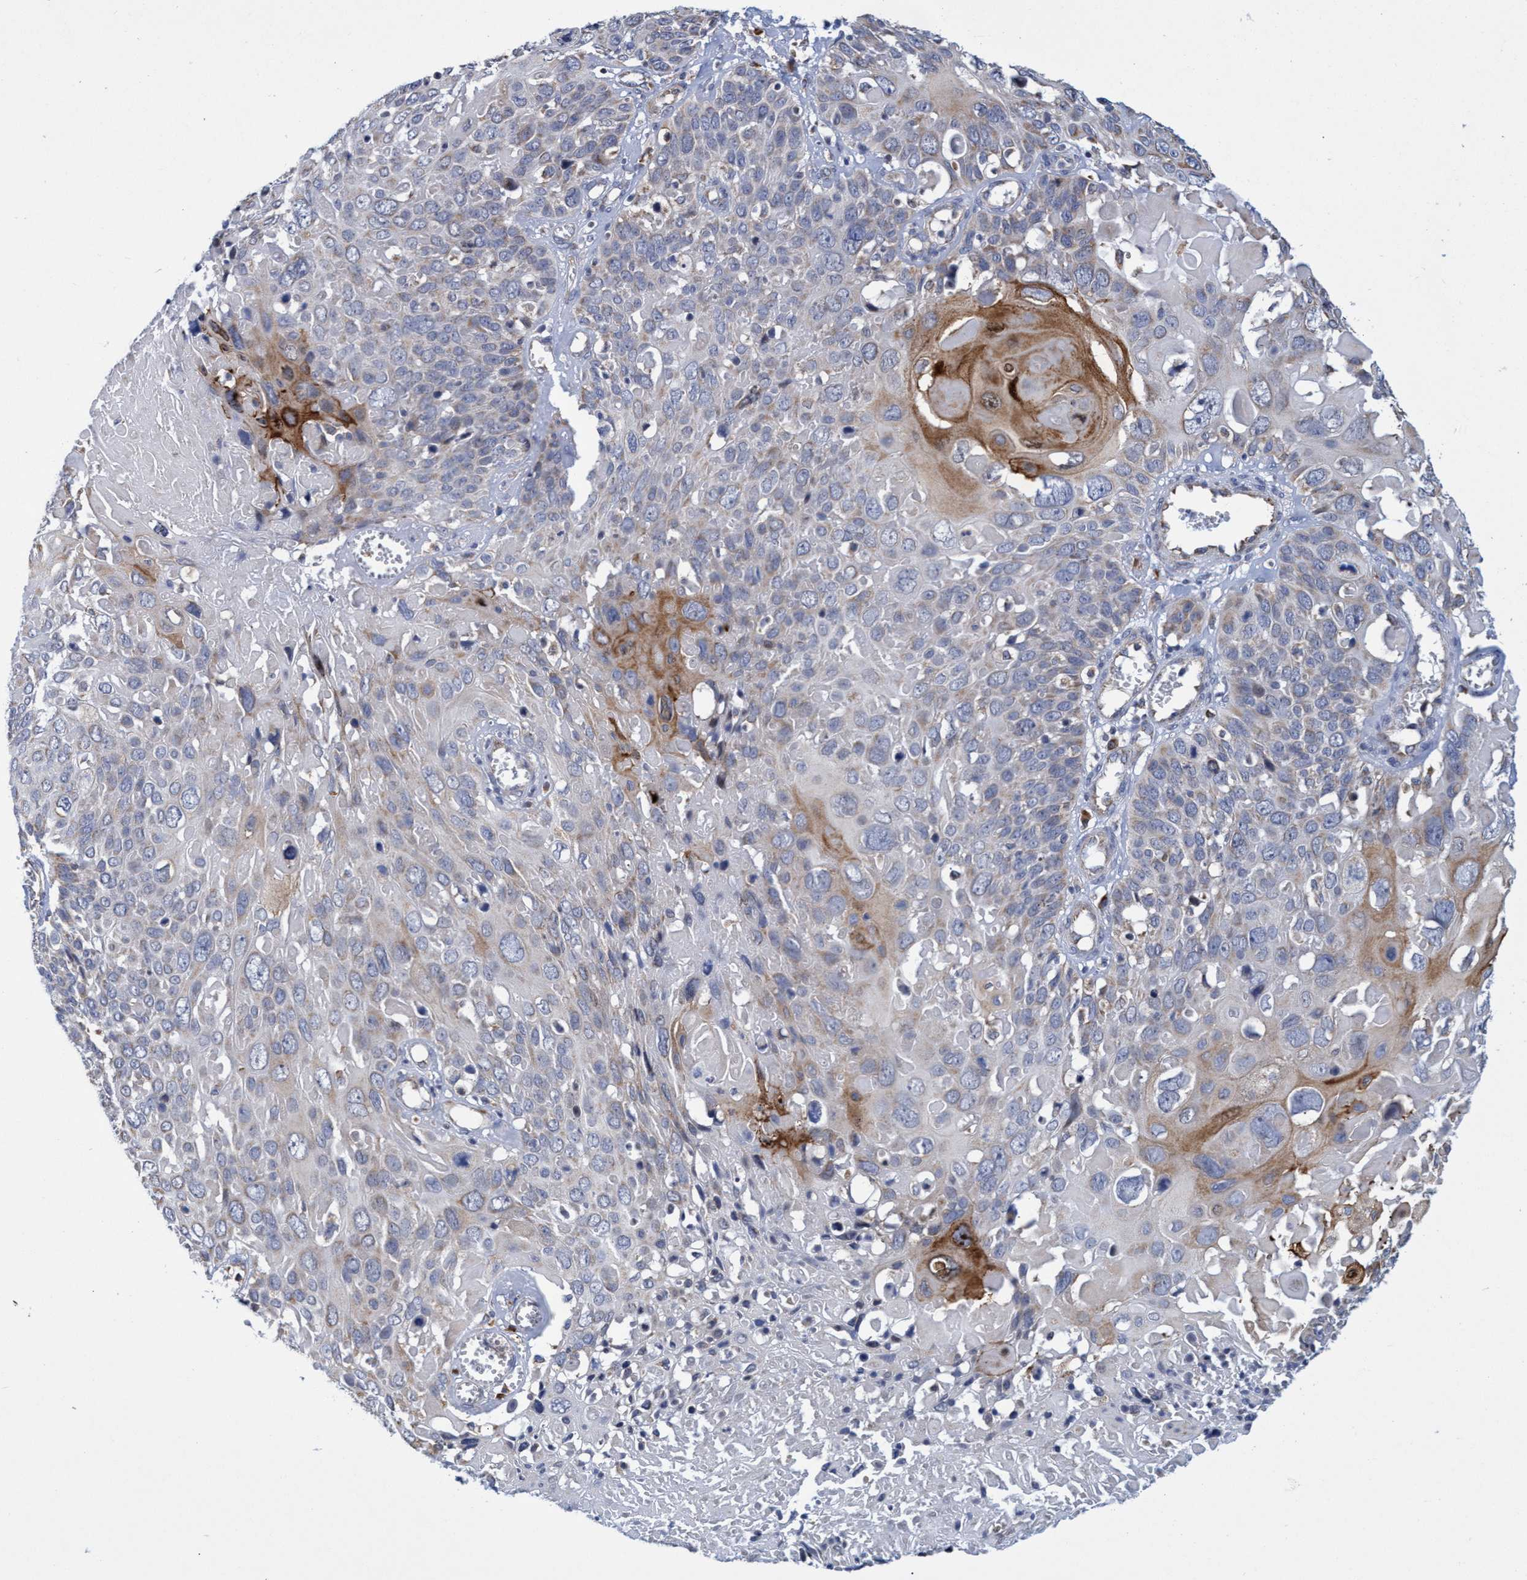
{"staining": {"intensity": "moderate", "quantity": "<25%", "location": "cytoplasmic/membranous"}, "tissue": "cervical cancer", "cell_type": "Tumor cells", "image_type": "cancer", "snomed": [{"axis": "morphology", "description": "Squamous cell carcinoma, NOS"}, {"axis": "topography", "description": "Cervix"}], "caption": "An image of human cervical cancer (squamous cell carcinoma) stained for a protein displays moderate cytoplasmic/membranous brown staining in tumor cells. (DAB (3,3'-diaminobenzidine) IHC, brown staining for protein, blue staining for nuclei).", "gene": "NAT16", "patient": {"sex": "female", "age": 74}}